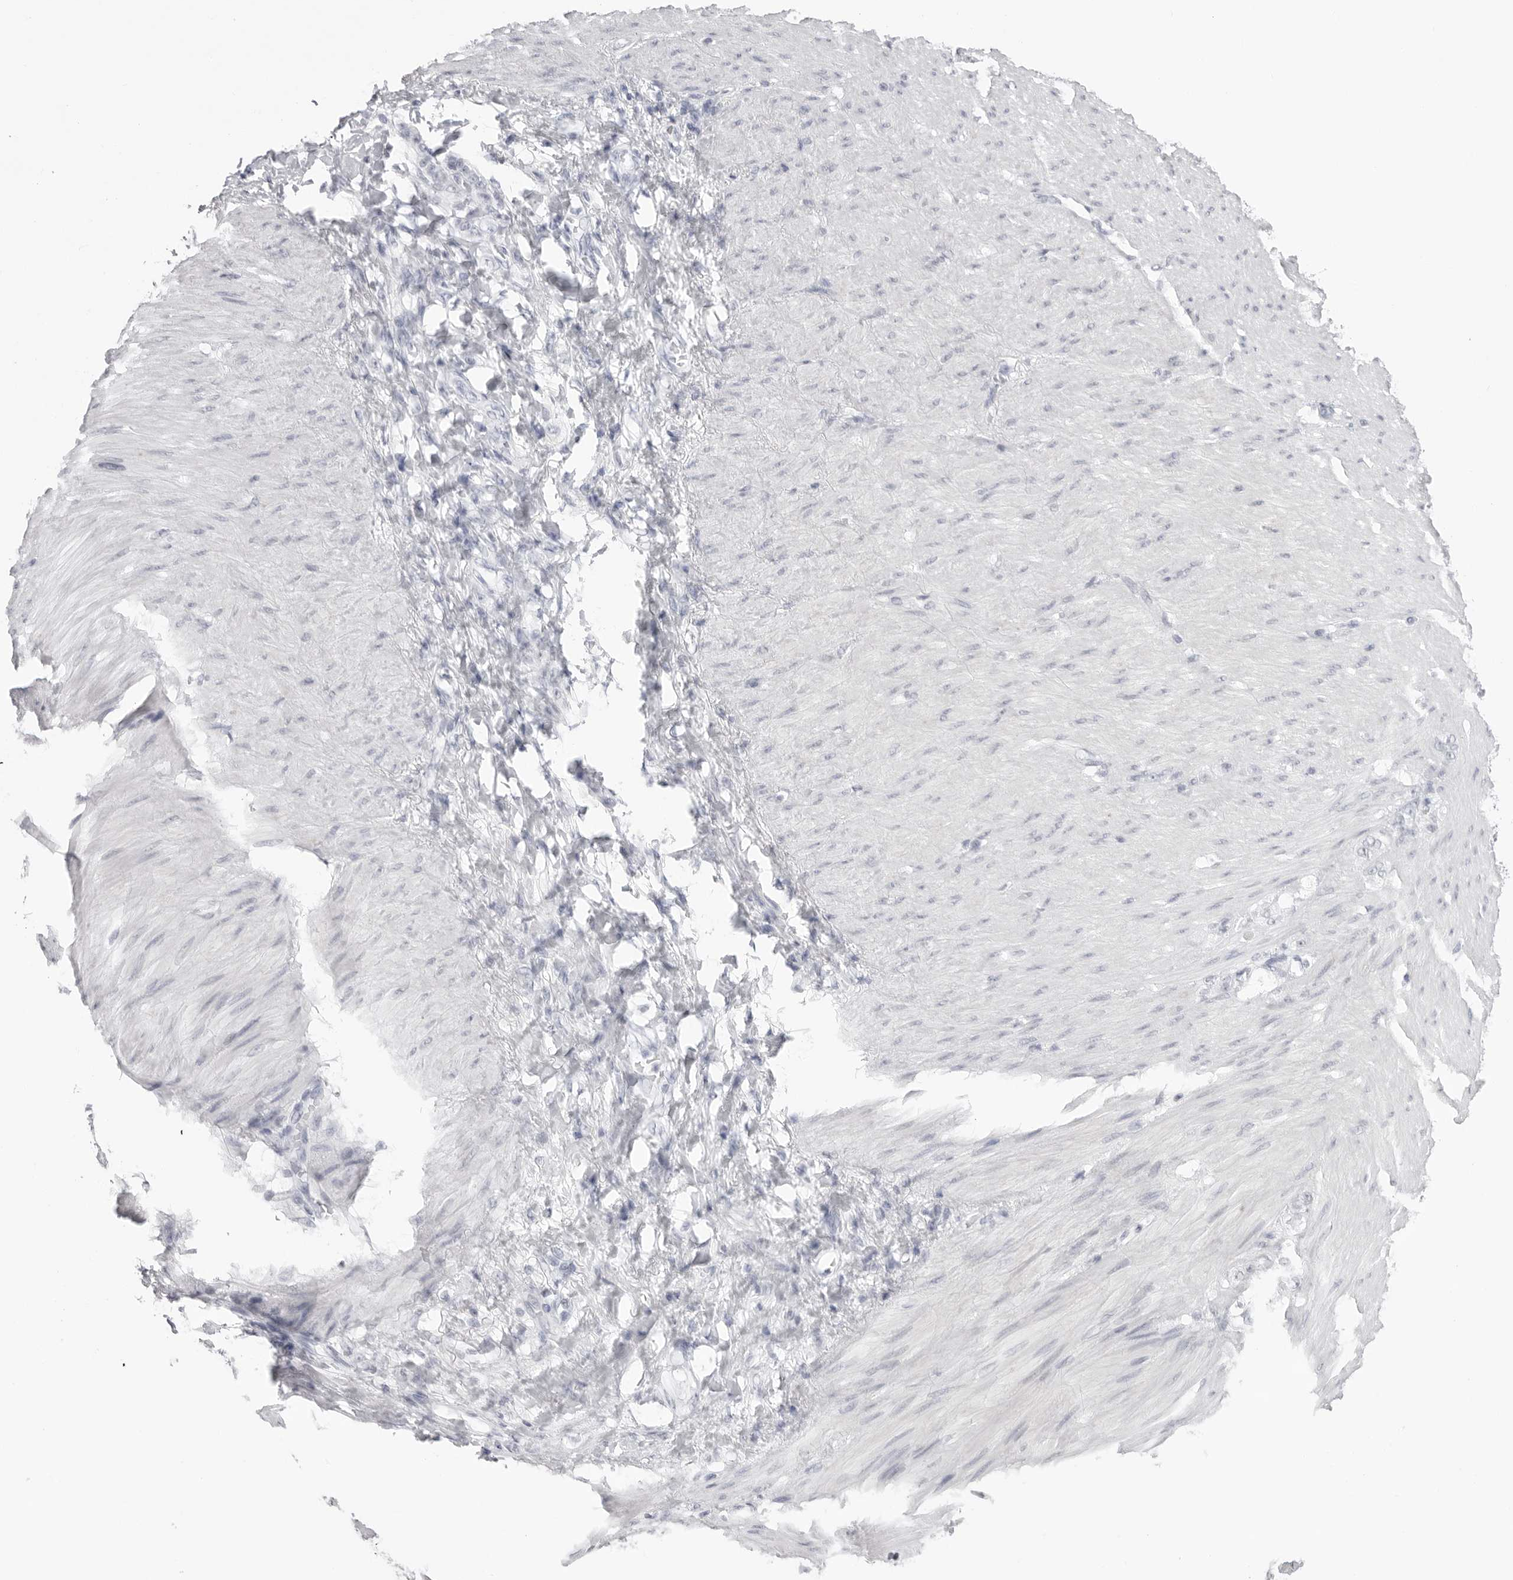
{"staining": {"intensity": "negative", "quantity": "none", "location": "none"}, "tissue": "stomach cancer", "cell_type": "Tumor cells", "image_type": "cancer", "snomed": [{"axis": "morphology", "description": "Normal tissue, NOS"}, {"axis": "morphology", "description": "Adenocarcinoma, NOS"}, {"axis": "topography", "description": "Stomach"}], "caption": "The photomicrograph shows no significant staining in tumor cells of stomach cancer (adenocarcinoma).", "gene": "KLK12", "patient": {"sex": "male", "age": 82}}